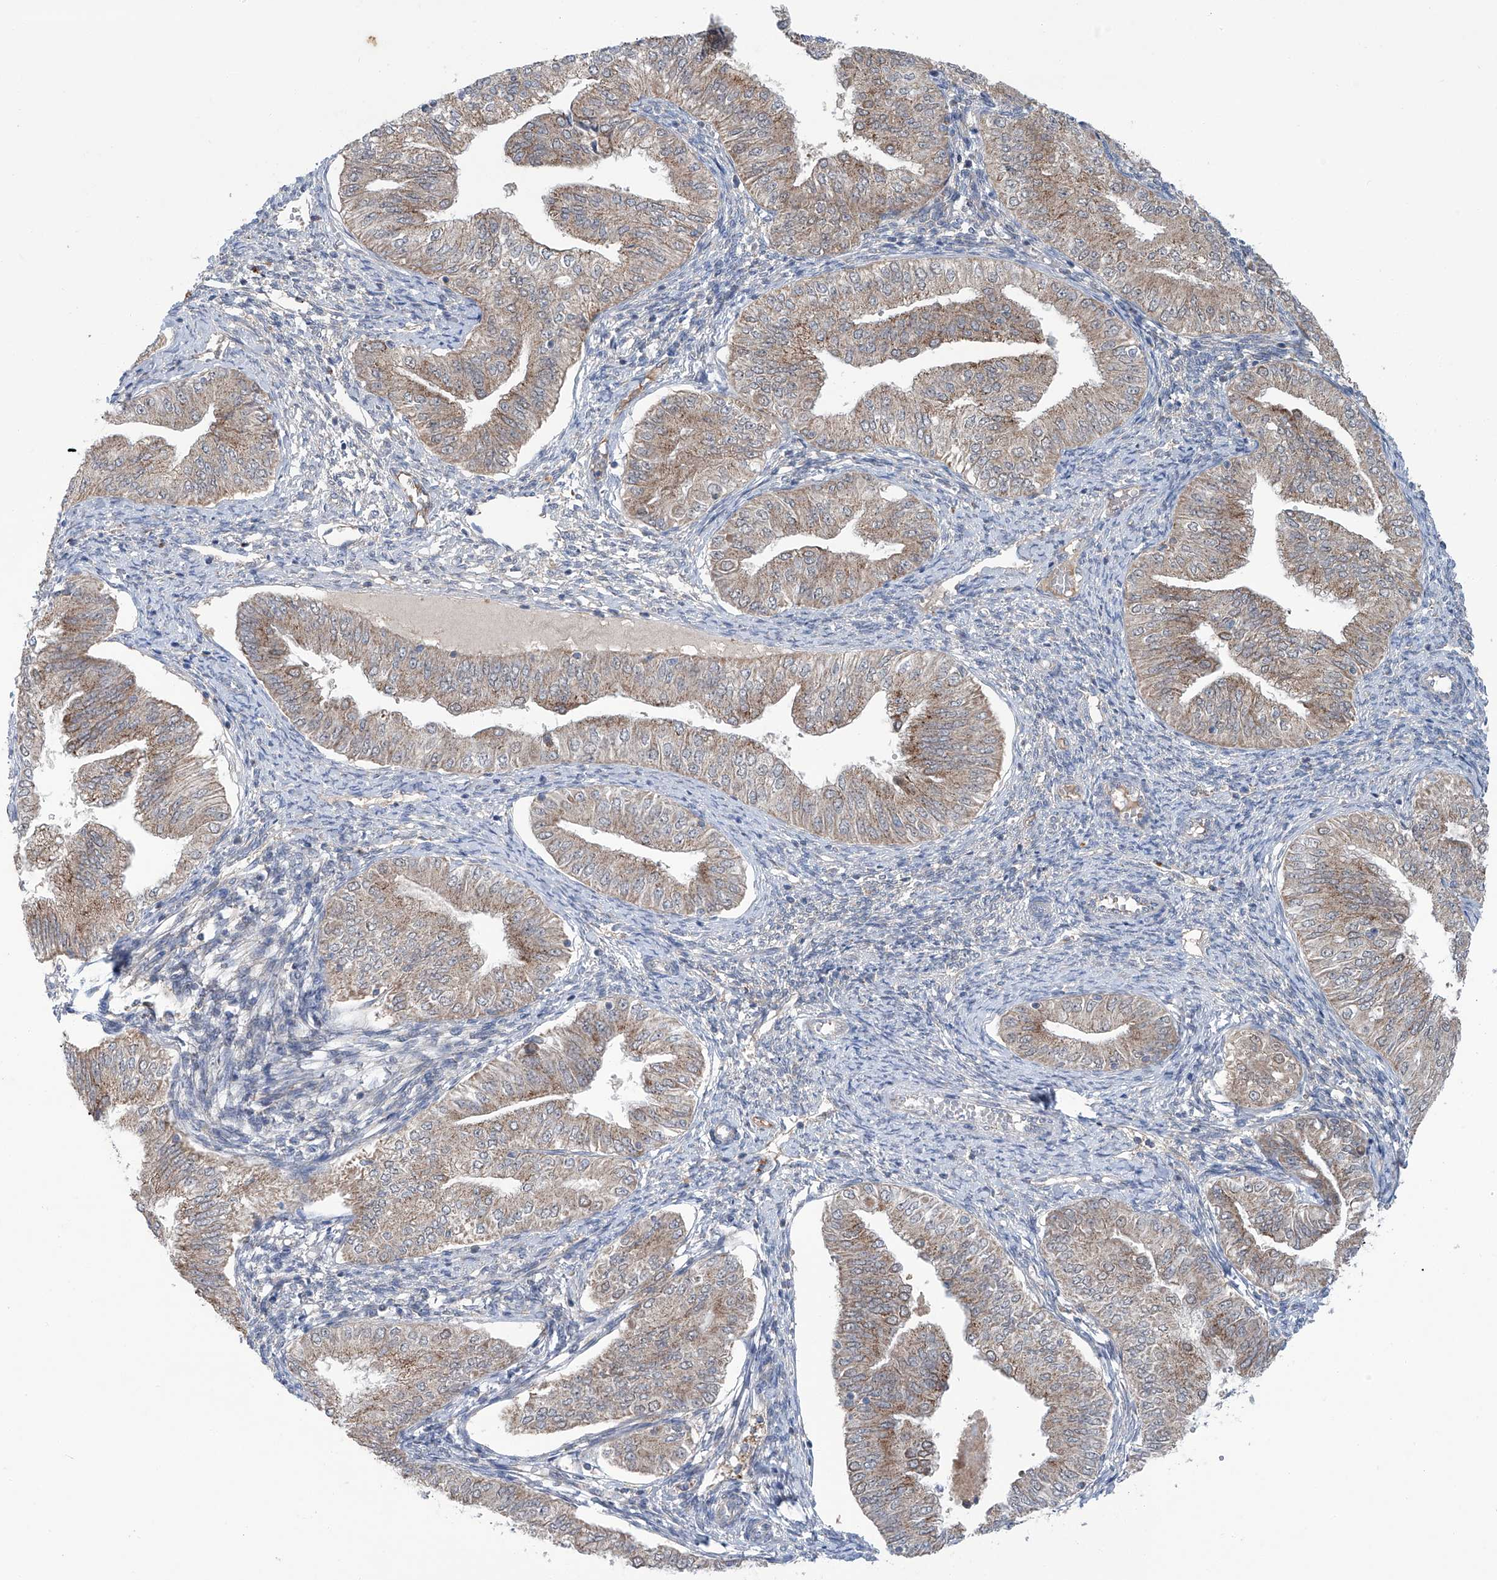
{"staining": {"intensity": "moderate", "quantity": "25%-75%", "location": "cytoplasmic/membranous"}, "tissue": "endometrial cancer", "cell_type": "Tumor cells", "image_type": "cancer", "snomed": [{"axis": "morphology", "description": "Normal tissue, NOS"}, {"axis": "morphology", "description": "Adenocarcinoma, NOS"}, {"axis": "topography", "description": "Endometrium"}], "caption": "Protein staining of endometrial cancer tissue reveals moderate cytoplasmic/membranous expression in approximately 25%-75% of tumor cells.", "gene": "SIX4", "patient": {"sex": "female", "age": 53}}